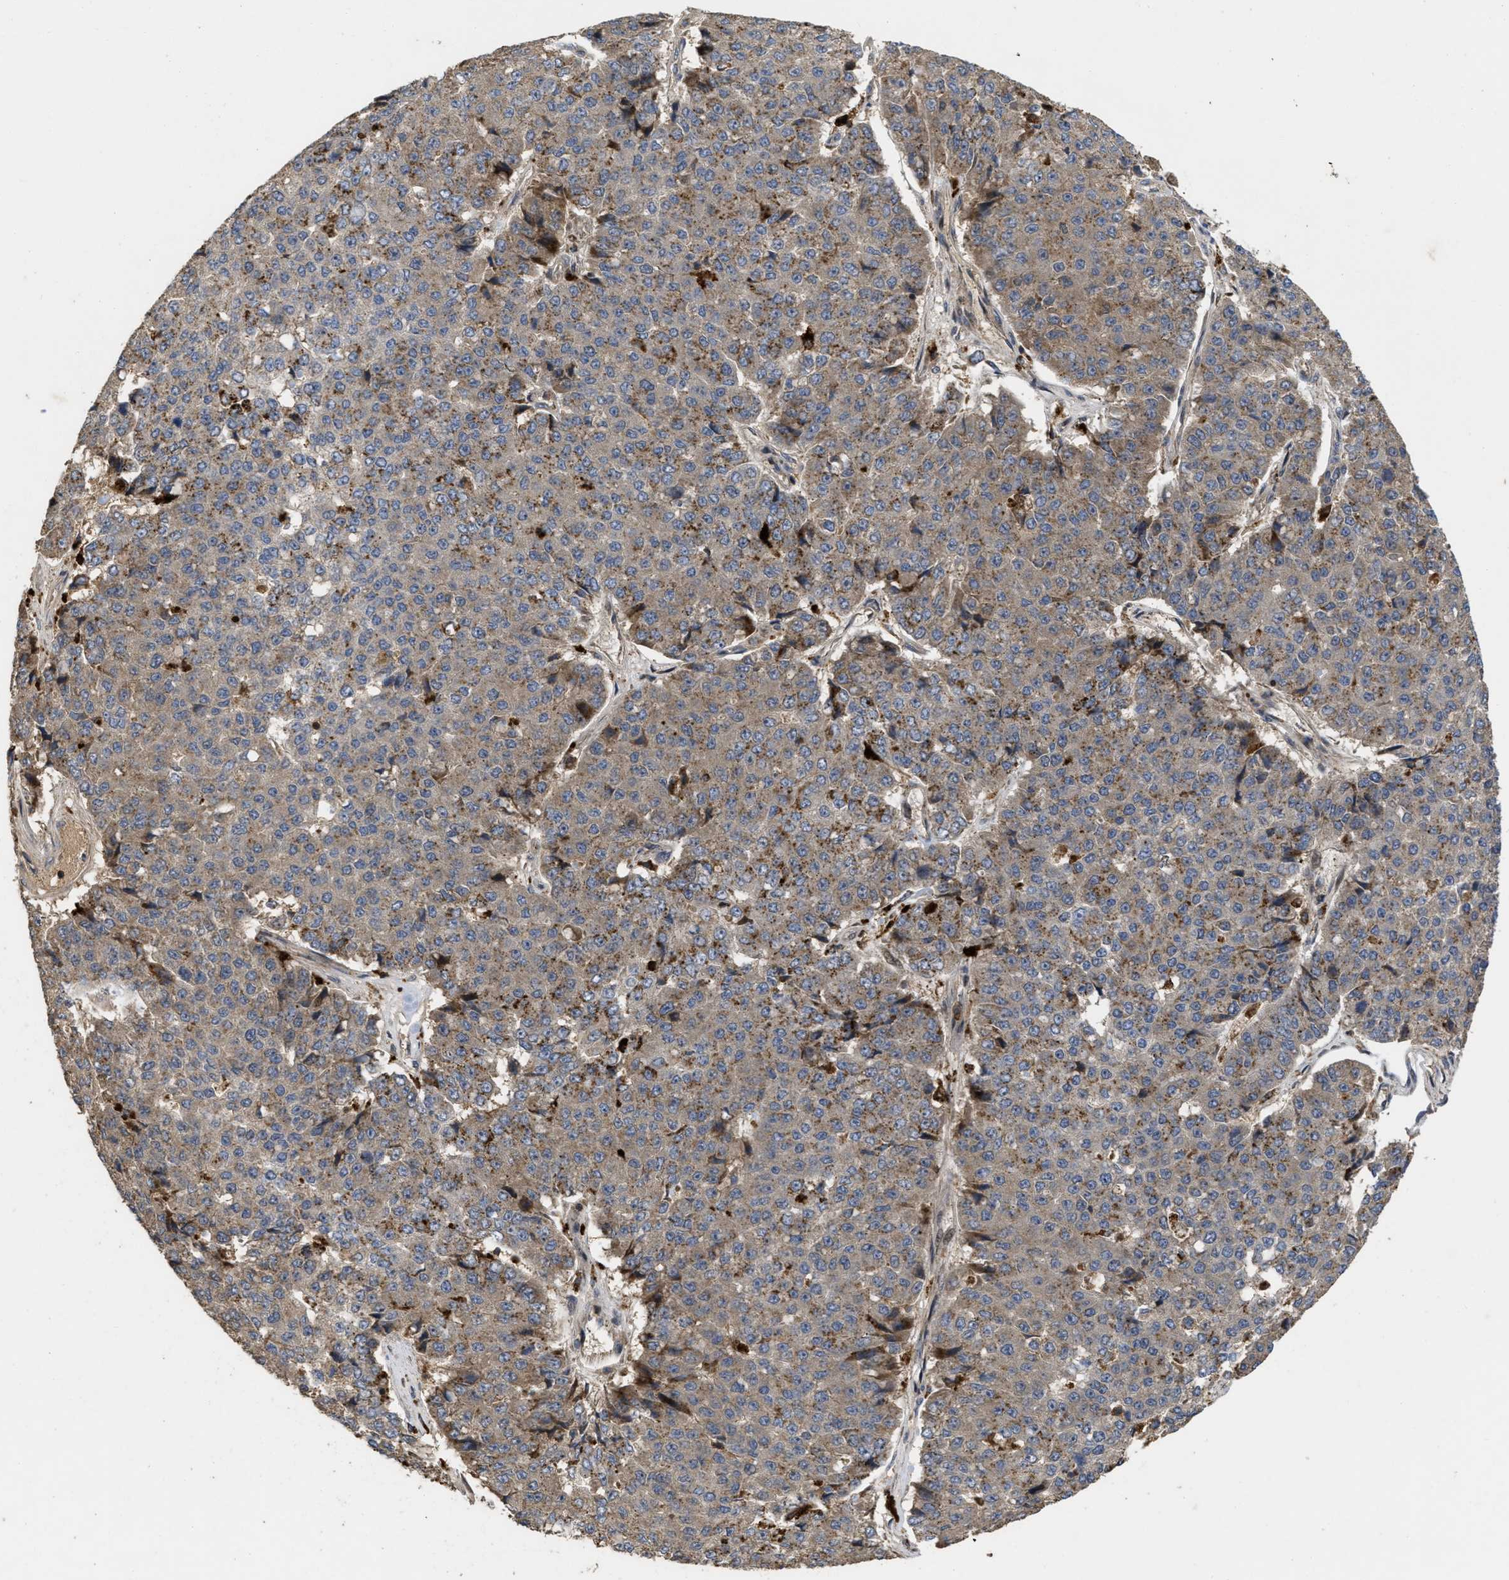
{"staining": {"intensity": "moderate", "quantity": "25%-75%", "location": "cytoplasmic/membranous"}, "tissue": "pancreatic cancer", "cell_type": "Tumor cells", "image_type": "cancer", "snomed": [{"axis": "morphology", "description": "Adenocarcinoma, NOS"}, {"axis": "topography", "description": "Pancreas"}], "caption": "The immunohistochemical stain labels moderate cytoplasmic/membranous staining in tumor cells of pancreatic adenocarcinoma tissue.", "gene": "CBR3", "patient": {"sex": "male", "age": 50}}